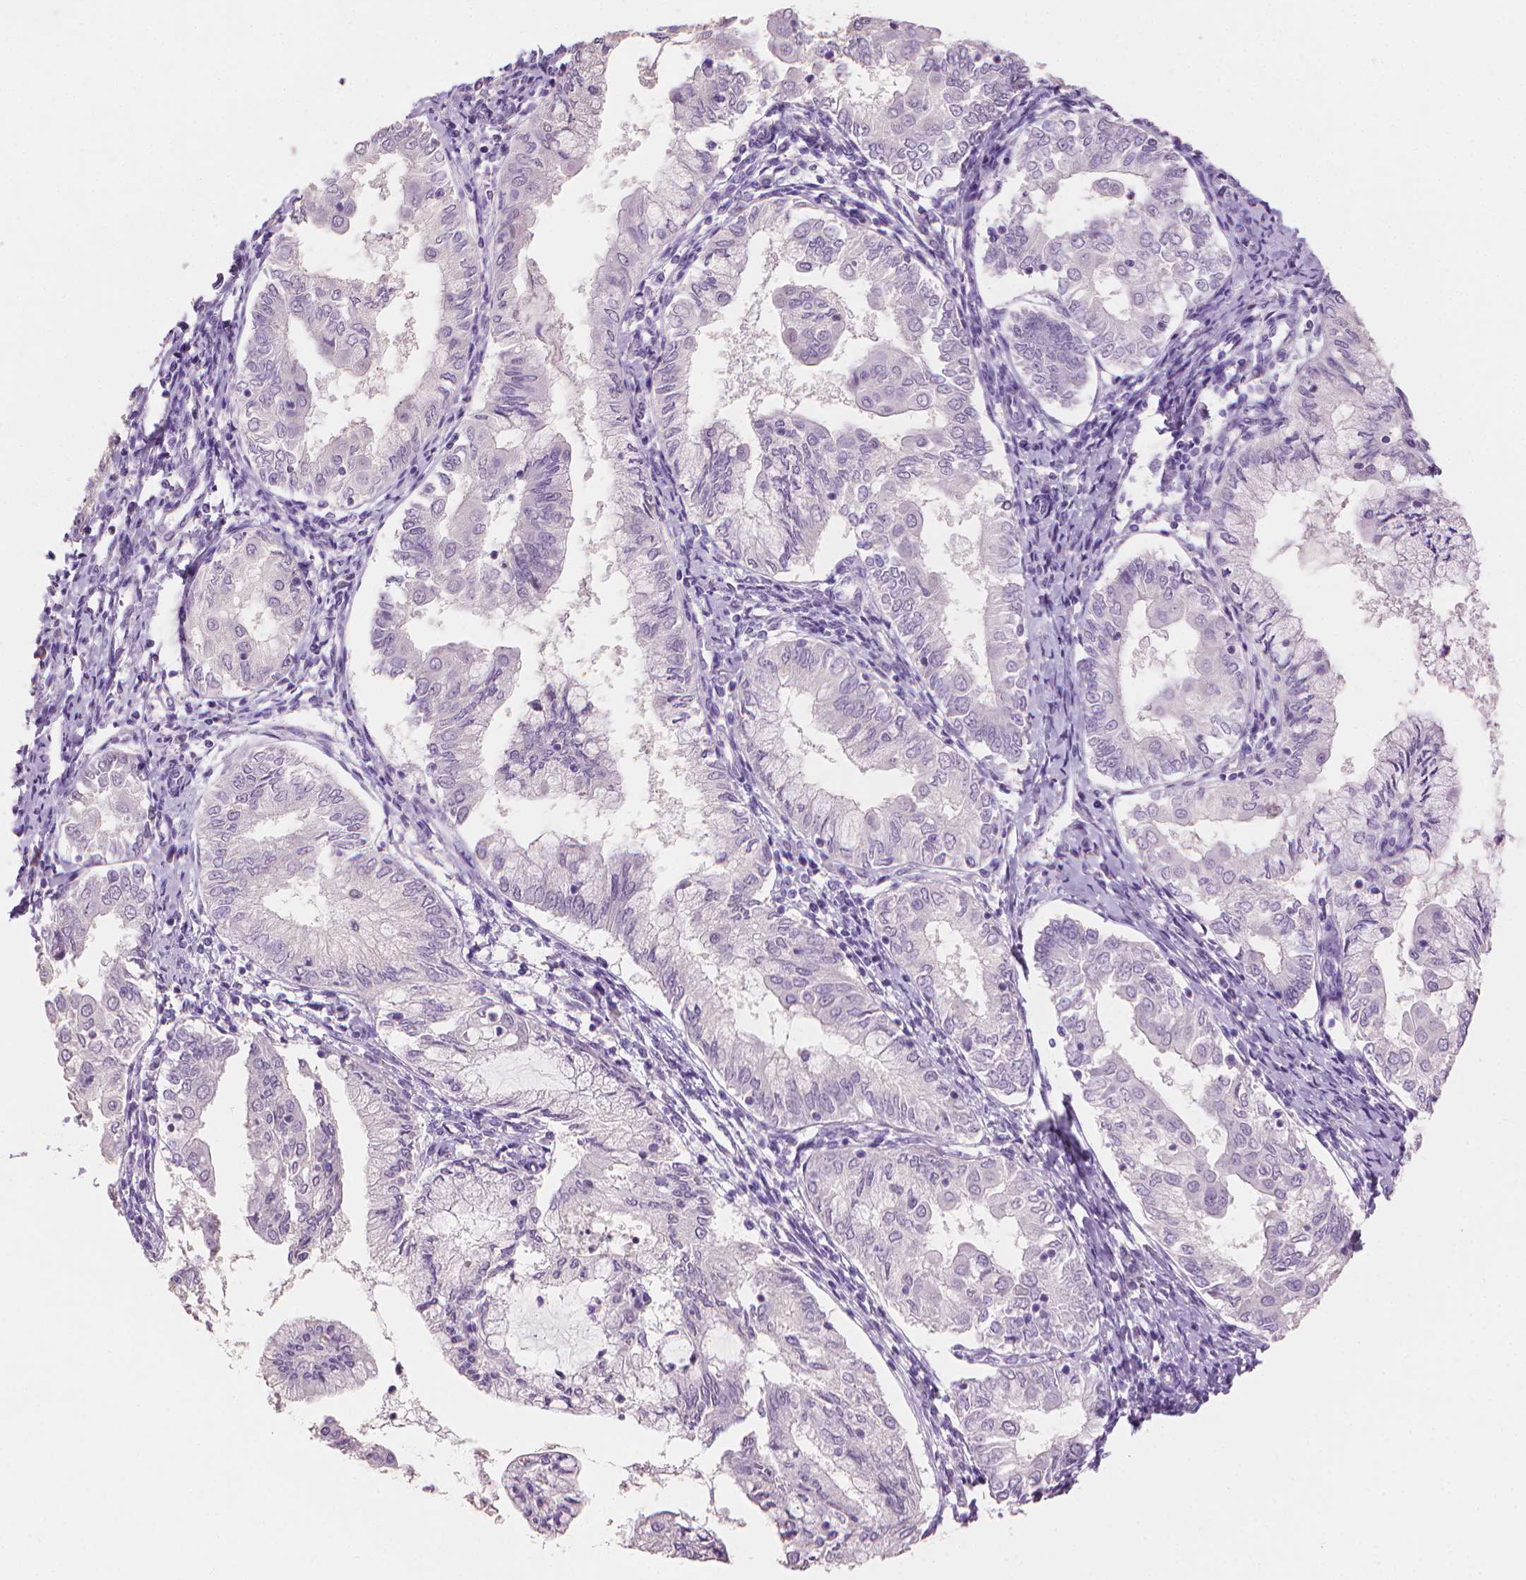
{"staining": {"intensity": "negative", "quantity": "none", "location": "none"}, "tissue": "endometrial cancer", "cell_type": "Tumor cells", "image_type": "cancer", "snomed": [{"axis": "morphology", "description": "Adenocarcinoma, NOS"}, {"axis": "topography", "description": "Endometrium"}], "caption": "Endometrial cancer (adenocarcinoma) was stained to show a protein in brown. There is no significant positivity in tumor cells. (DAB IHC with hematoxylin counter stain).", "gene": "MLANA", "patient": {"sex": "female", "age": 68}}